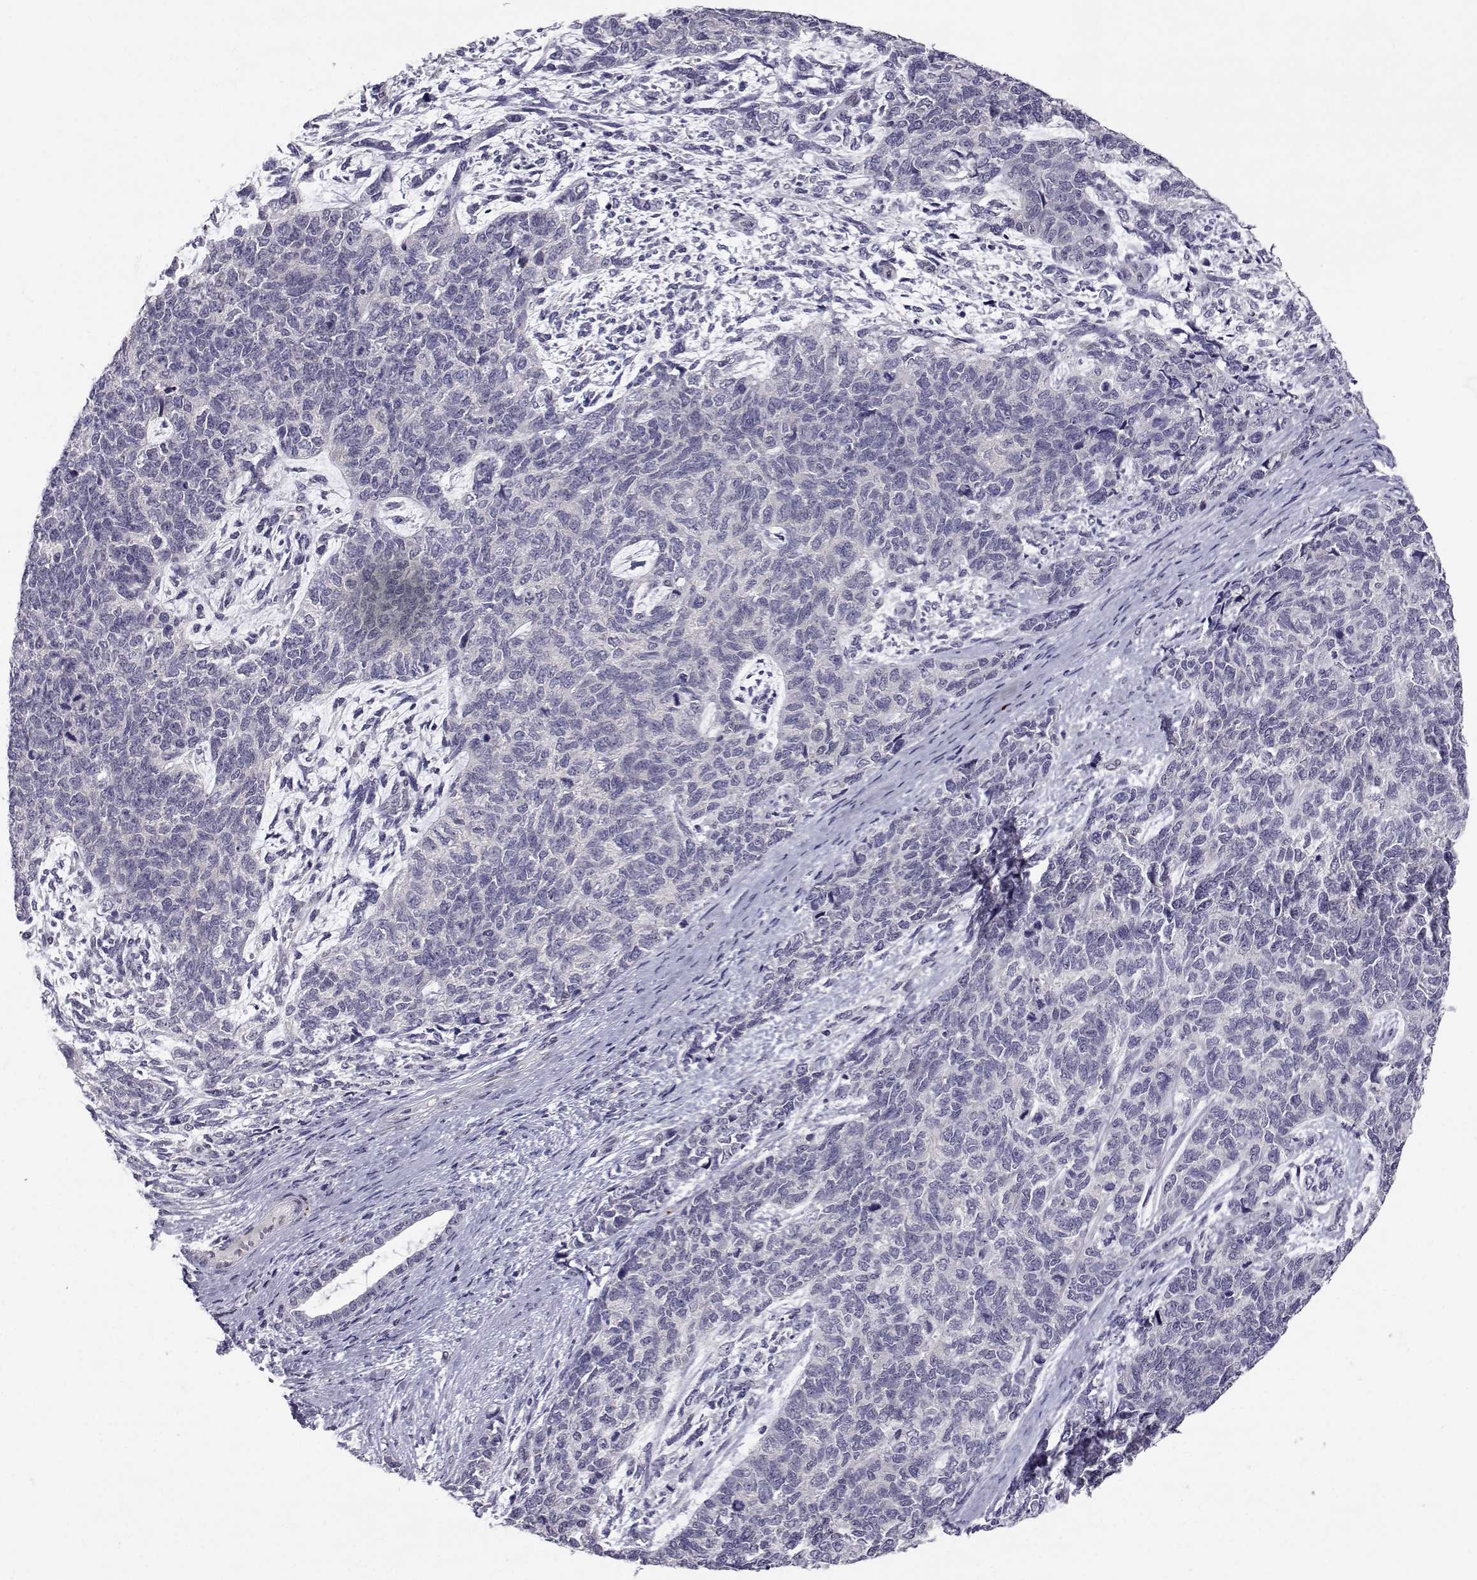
{"staining": {"intensity": "negative", "quantity": "none", "location": "none"}, "tissue": "cervical cancer", "cell_type": "Tumor cells", "image_type": "cancer", "snomed": [{"axis": "morphology", "description": "Squamous cell carcinoma, NOS"}, {"axis": "topography", "description": "Cervix"}], "caption": "High magnification brightfield microscopy of cervical squamous cell carcinoma stained with DAB (brown) and counterstained with hematoxylin (blue): tumor cells show no significant staining.", "gene": "SLC6A3", "patient": {"sex": "female", "age": 63}}